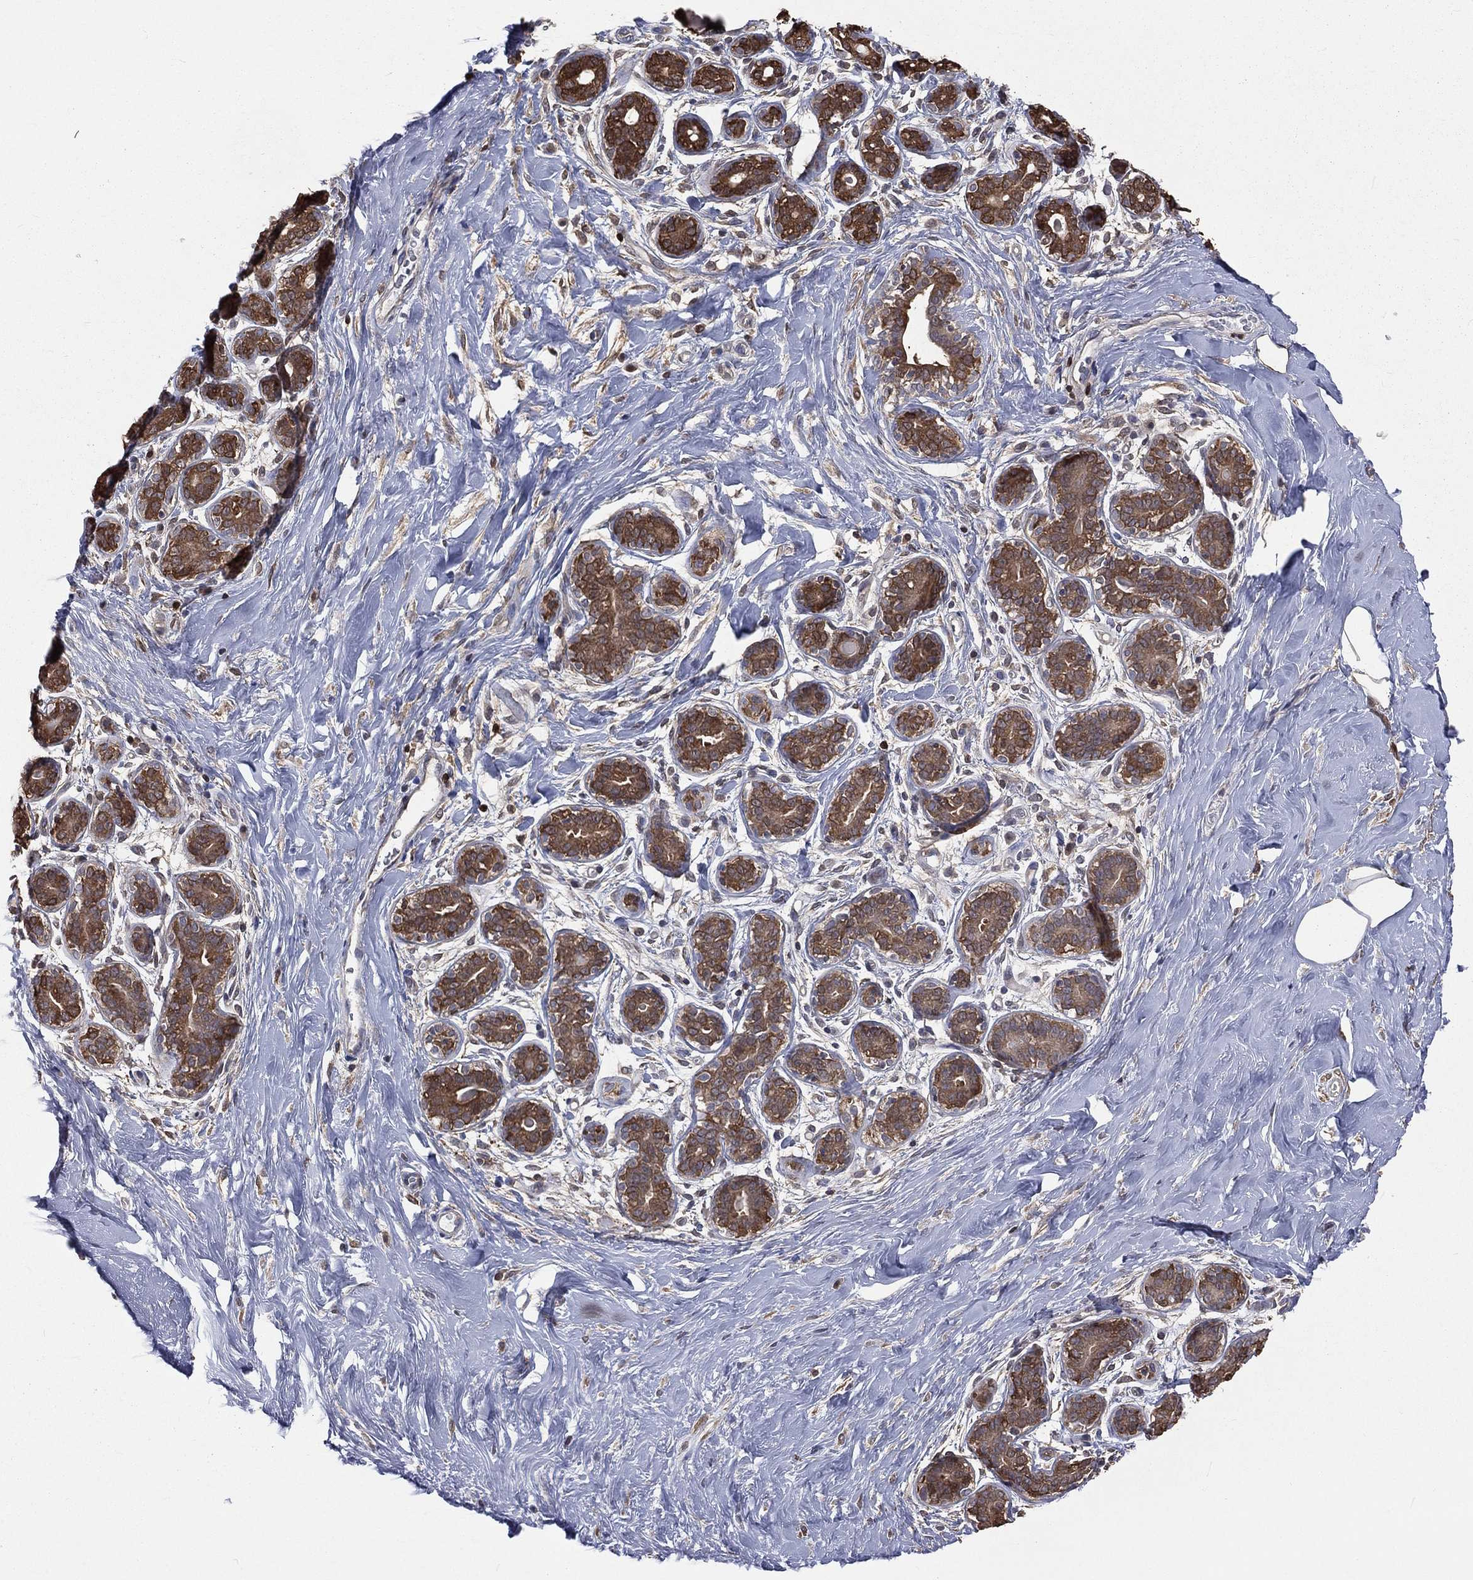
{"staining": {"intensity": "negative", "quantity": "none", "location": "none"}, "tissue": "breast", "cell_type": "Adipocytes", "image_type": "normal", "snomed": [{"axis": "morphology", "description": "Normal tissue, NOS"}, {"axis": "topography", "description": "Breast"}], "caption": "DAB (3,3'-diaminobenzidine) immunohistochemical staining of unremarkable human breast shows no significant staining in adipocytes. (Stains: DAB IHC with hematoxylin counter stain, Microscopy: brightfield microscopy at high magnification).", "gene": "TBC1D2", "patient": {"sex": "female", "age": 43}}